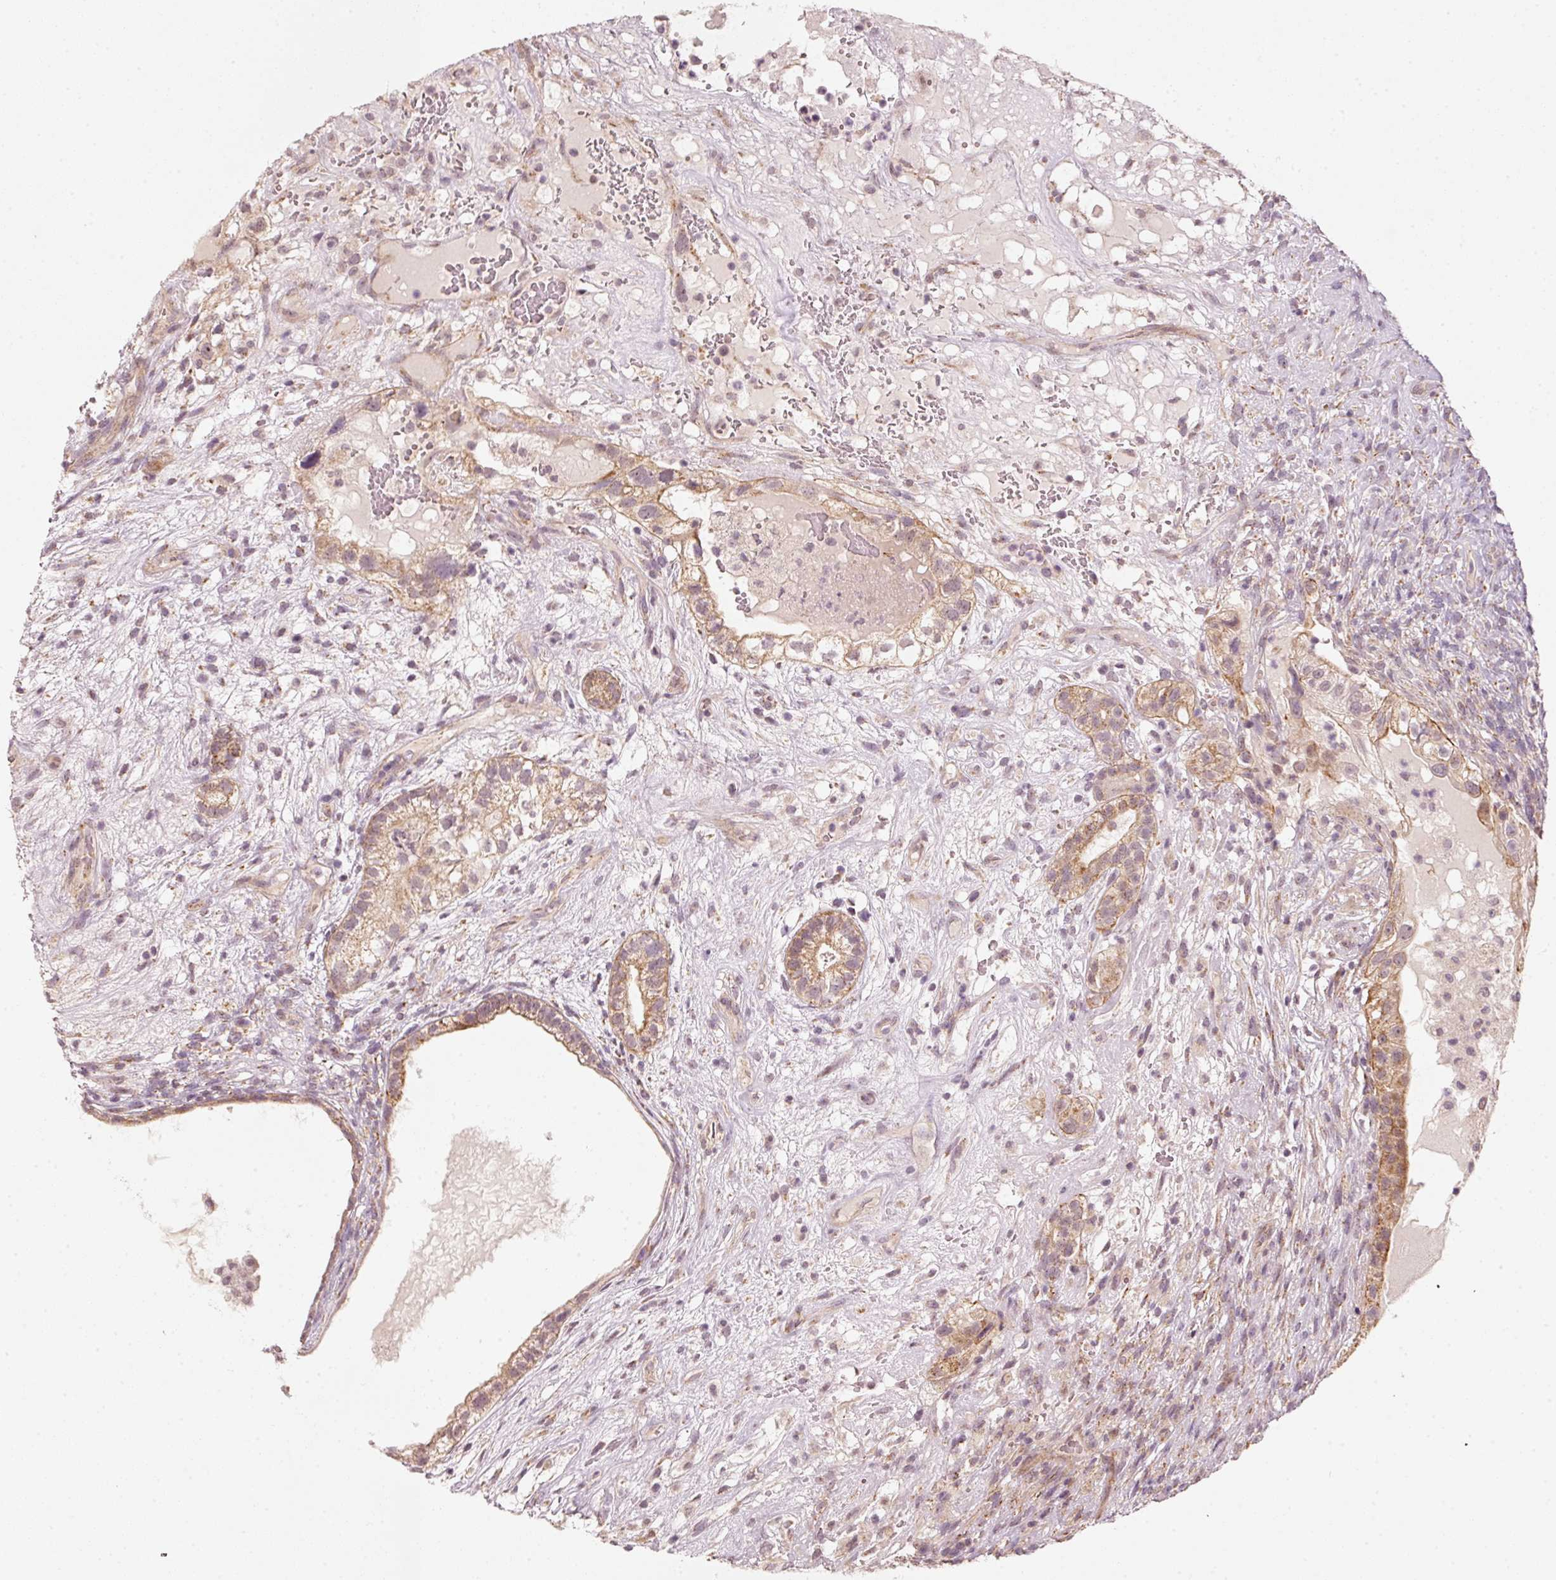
{"staining": {"intensity": "moderate", "quantity": ">75%", "location": "cytoplasmic/membranous"}, "tissue": "testis cancer", "cell_type": "Tumor cells", "image_type": "cancer", "snomed": [{"axis": "morphology", "description": "Seminoma, NOS"}, {"axis": "morphology", "description": "Carcinoma, Embryonal, NOS"}, {"axis": "topography", "description": "Testis"}], "caption": "Brown immunohistochemical staining in testis embryonal carcinoma reveals moderate cytoplasmic/membranous expression in approximately >75% of tumor cells.", "gene": "ARHGAP22", "patient": {"sex": "male", "age": 41}}